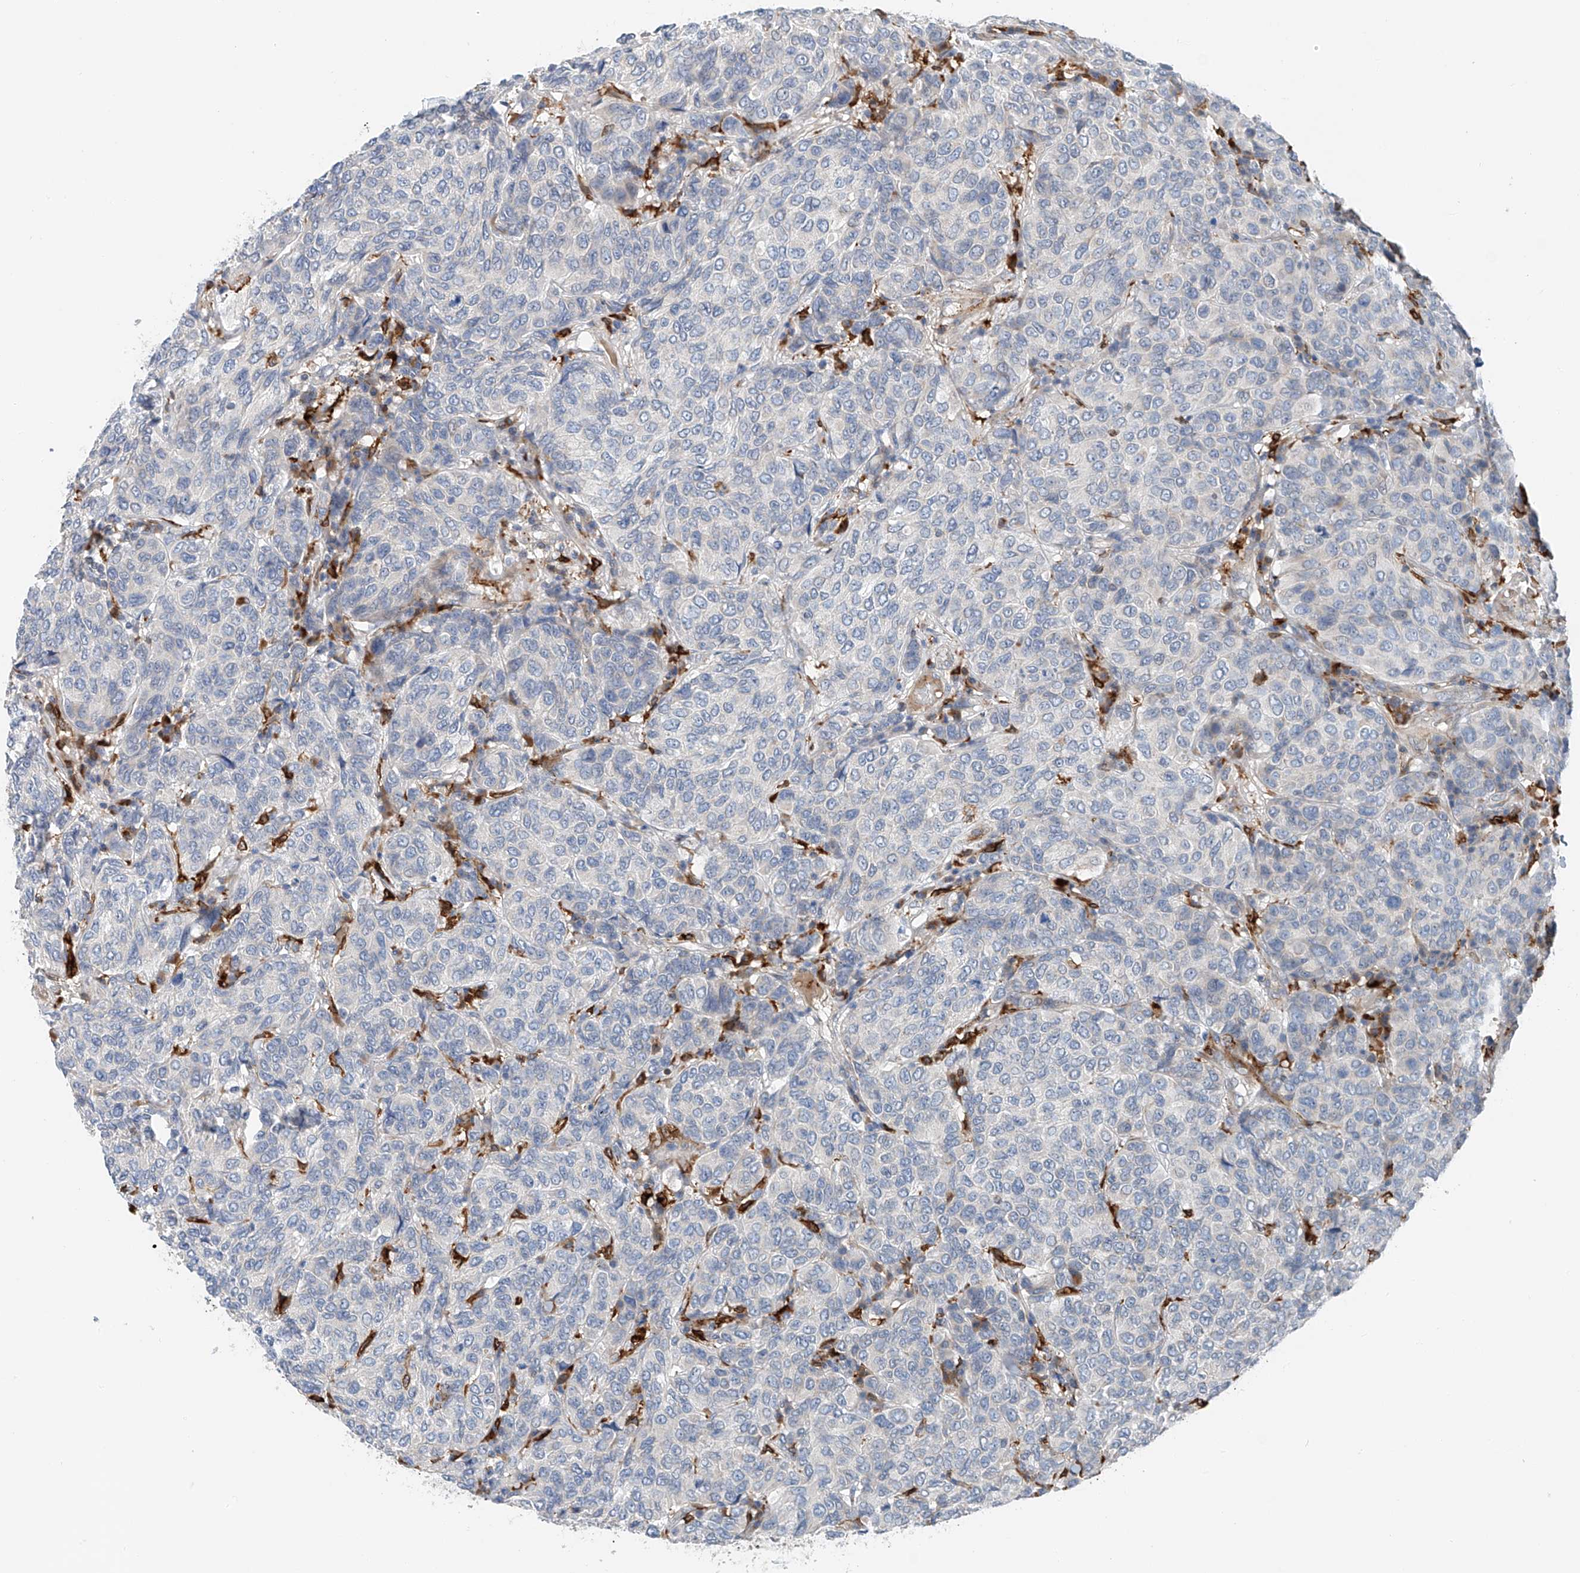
{"staining": {"intensity": "negative", "quantity": "none", "location": "none"}, "tissue": "breast cancer", "cell_type": "Tumor cells", "image_type": "cancer", "snomed": [{"axis": "morphology", "description": "Duct carcinoma"}, {"axis": "topography", "description": "Breast"}], "caption": "Immunohistochemistry of breast cancer demonstrates no expression in tumor cells.", "gene": "TBXAS1", "patient": {"sex": "female", "age": 55}}